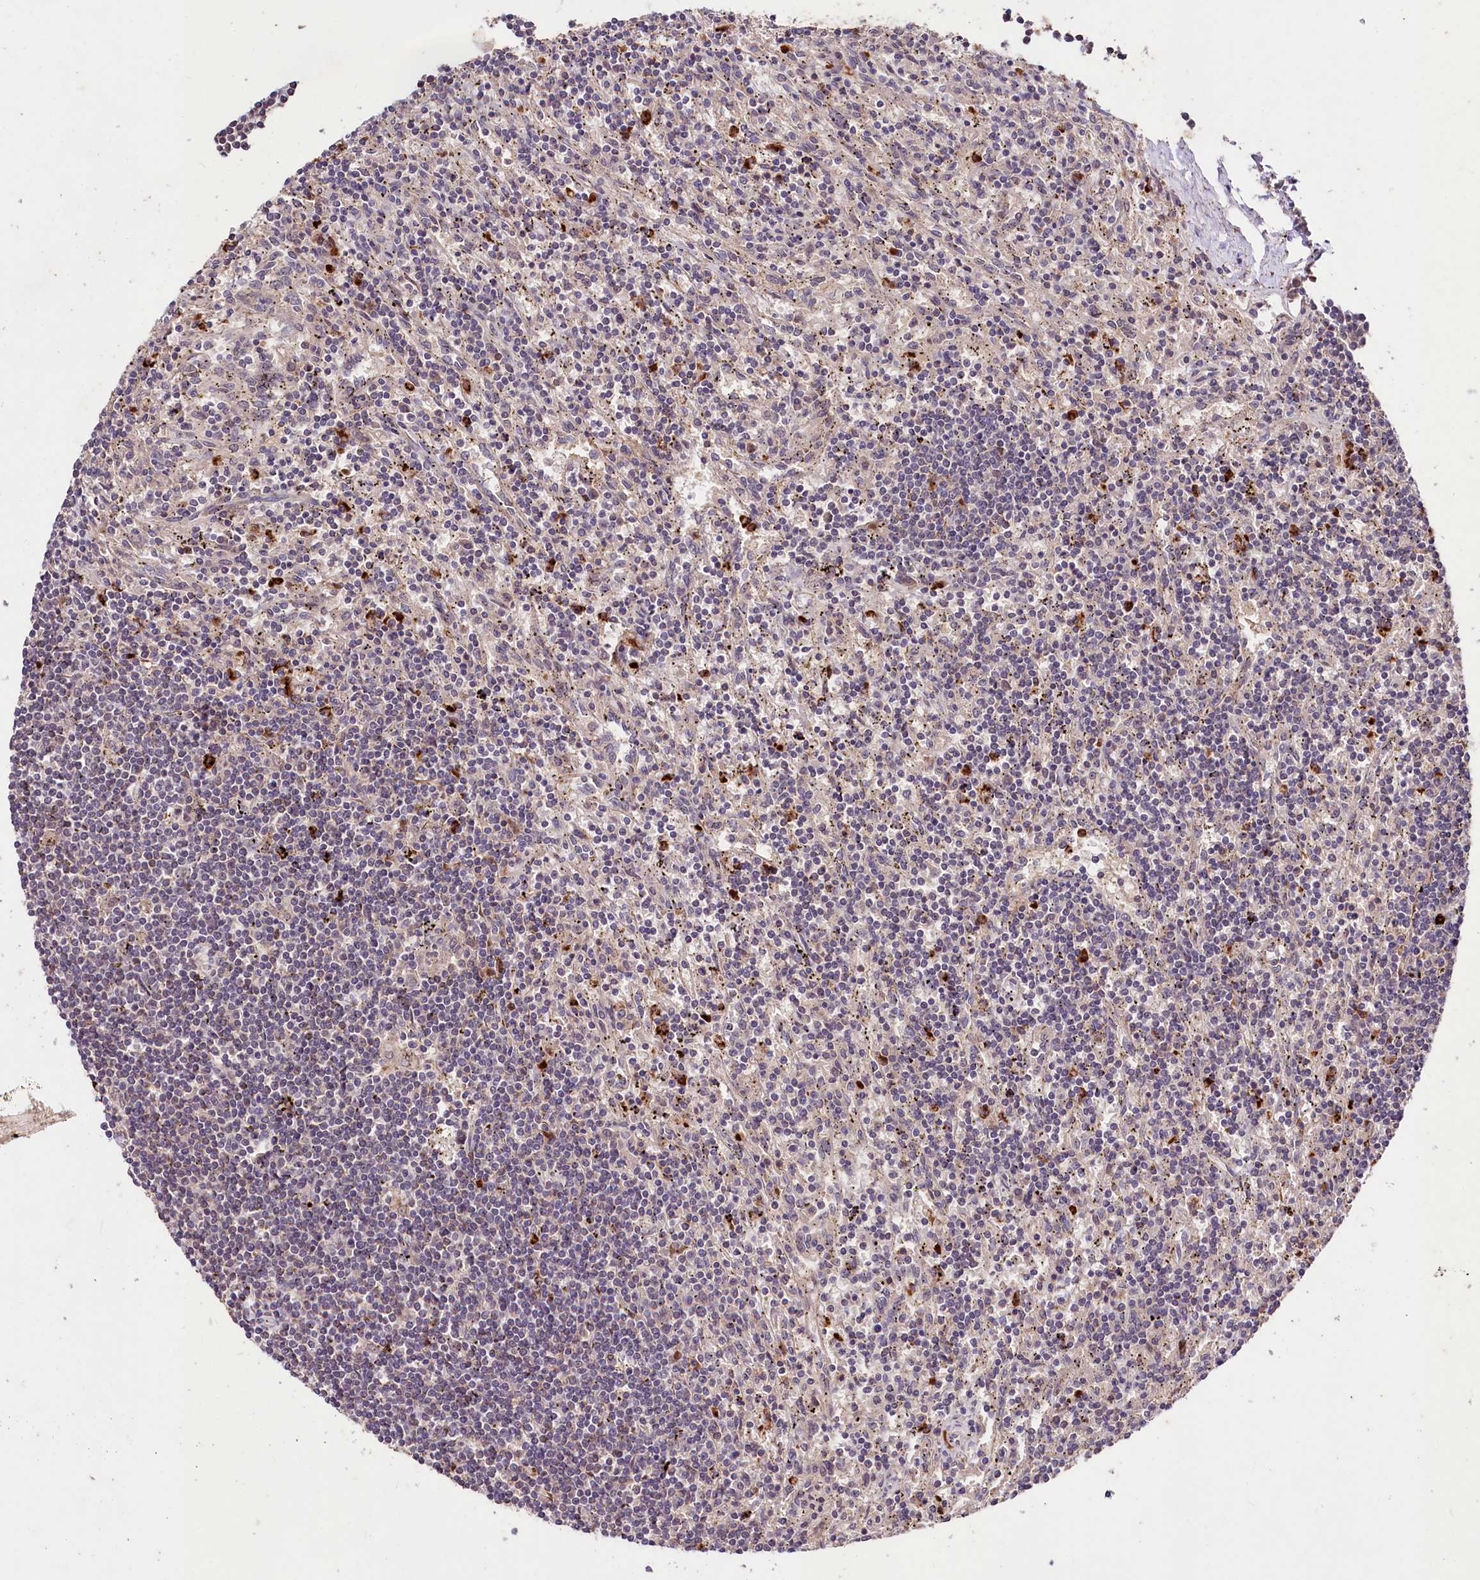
{"staining": {"intensity": "negative", "quantity": "none", "location": "none"}, "tissue": "lymphoma", "cell_type": "Tumor cells", "image_type": "cancer", "snomed": [{"axis": "morphology", "description": "Malignant lymphoma, non-Hodgkin's type, Low grade"}, {"axis": "topography", "description": "Spleen"}], "caption": "This photomicrograph is of lymphoma stained with immunohistochemistry (IHC) to label a protein in brown with the nuclei are counter-stained blue. There is no staining in tumor cells.", "gene": "KLRB1", "patient": {"sex": "male", "age": 76}}